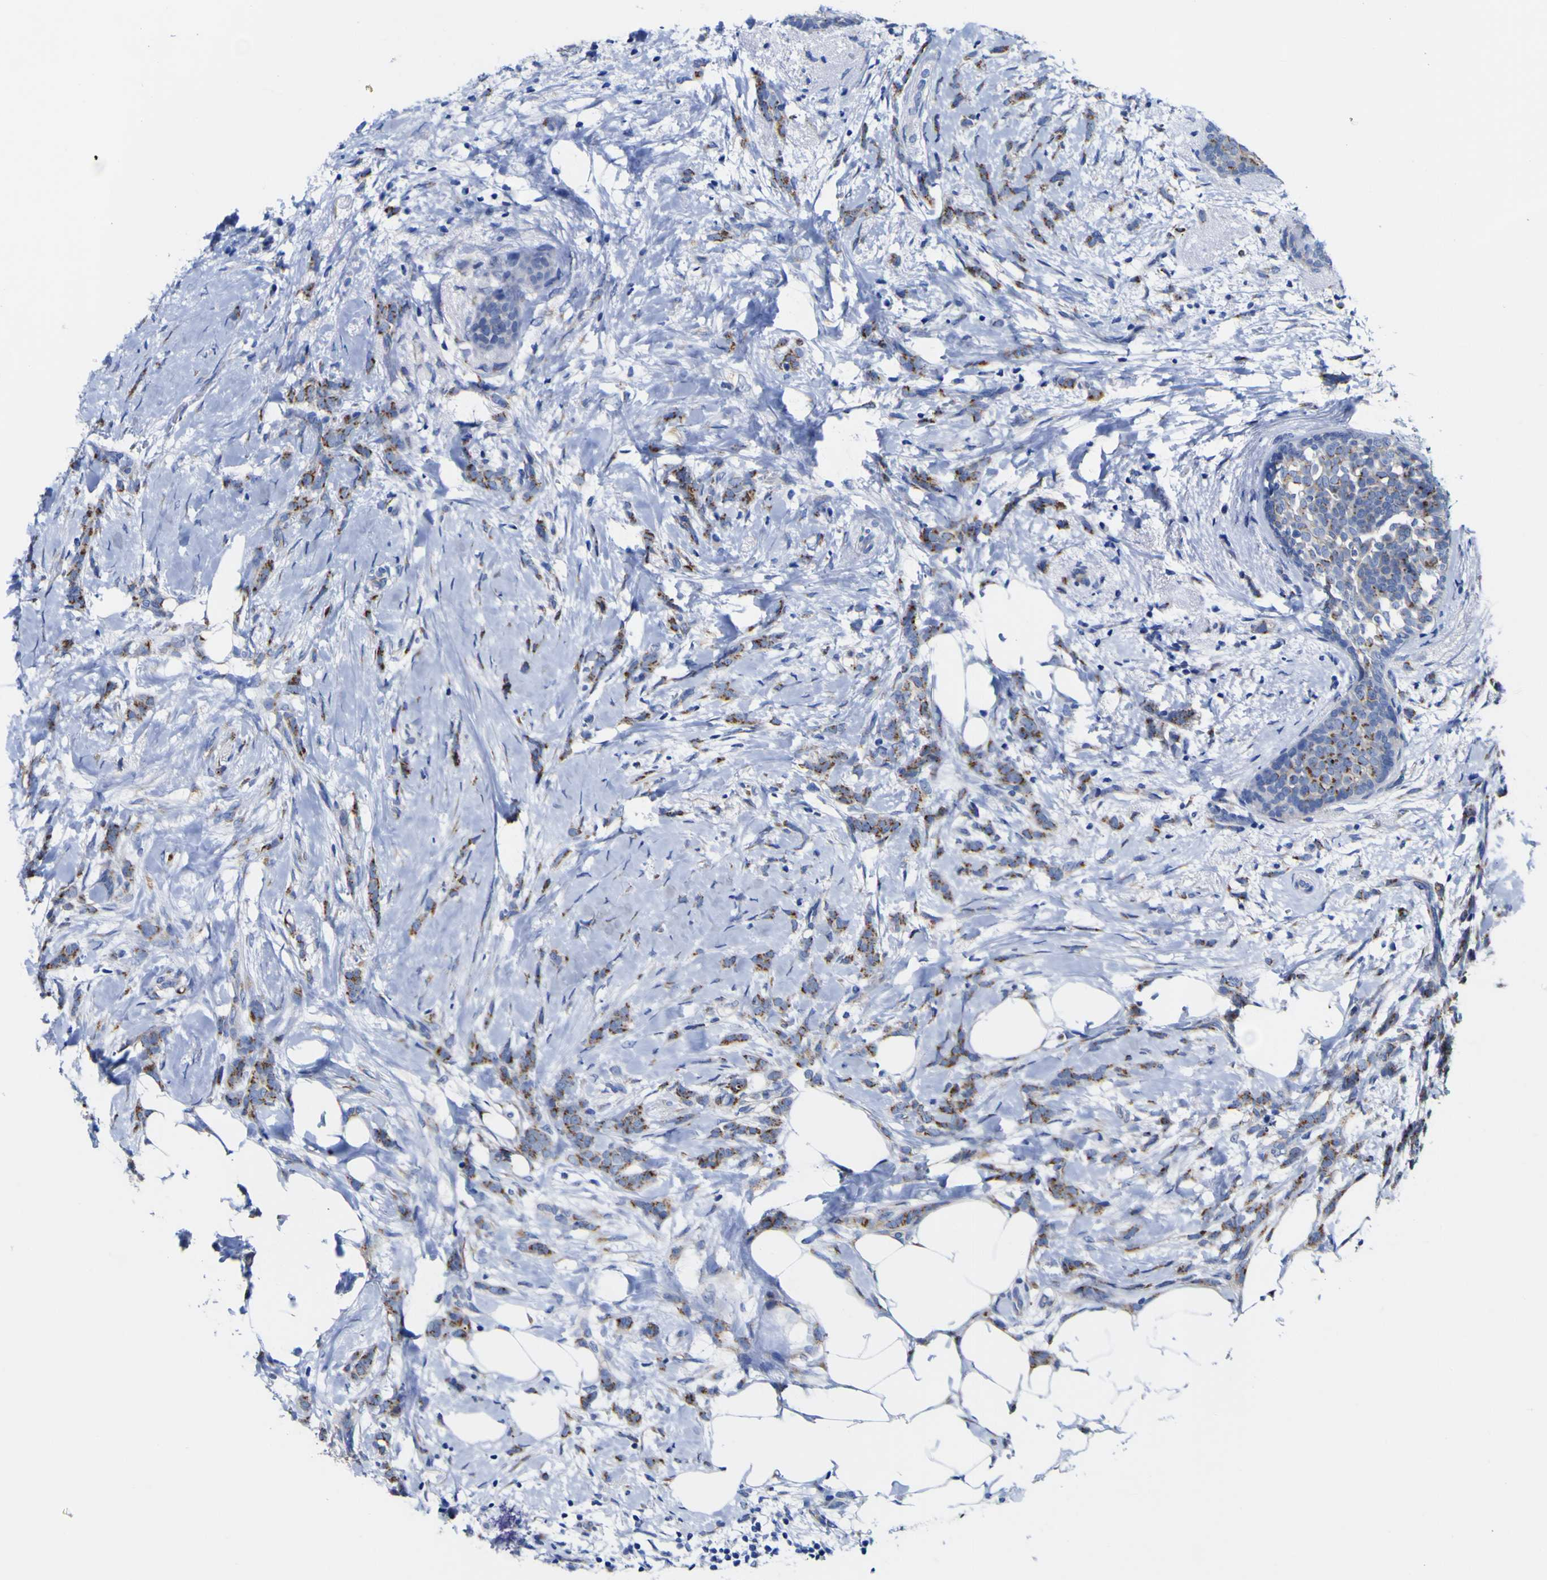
{"staining": {"intensity": "moderate", "quantity": ">75%", "location": "cytoplasmic/membranous"}, "tissue": "breast cancer", "cell_type": "Tumor cells", "image_type": "cancer", "snomed": [{"axis": "morphology", "description": "Lobular carcinoma, in situ"}, {"axis": "morphology", "description": "Lobular carcinoma"}, {"axis": "topography", "description": "Breast"}], "caption": "There is medium levels of moderate cytoplasmic/membranous staining in tumor cells of breast cancer (lobular carcinoma in situ), as demonstrated by immunohistochemical staining (brown color).", "gene": "GOLM1", "patient": {"sex": "female", "age": 41}}